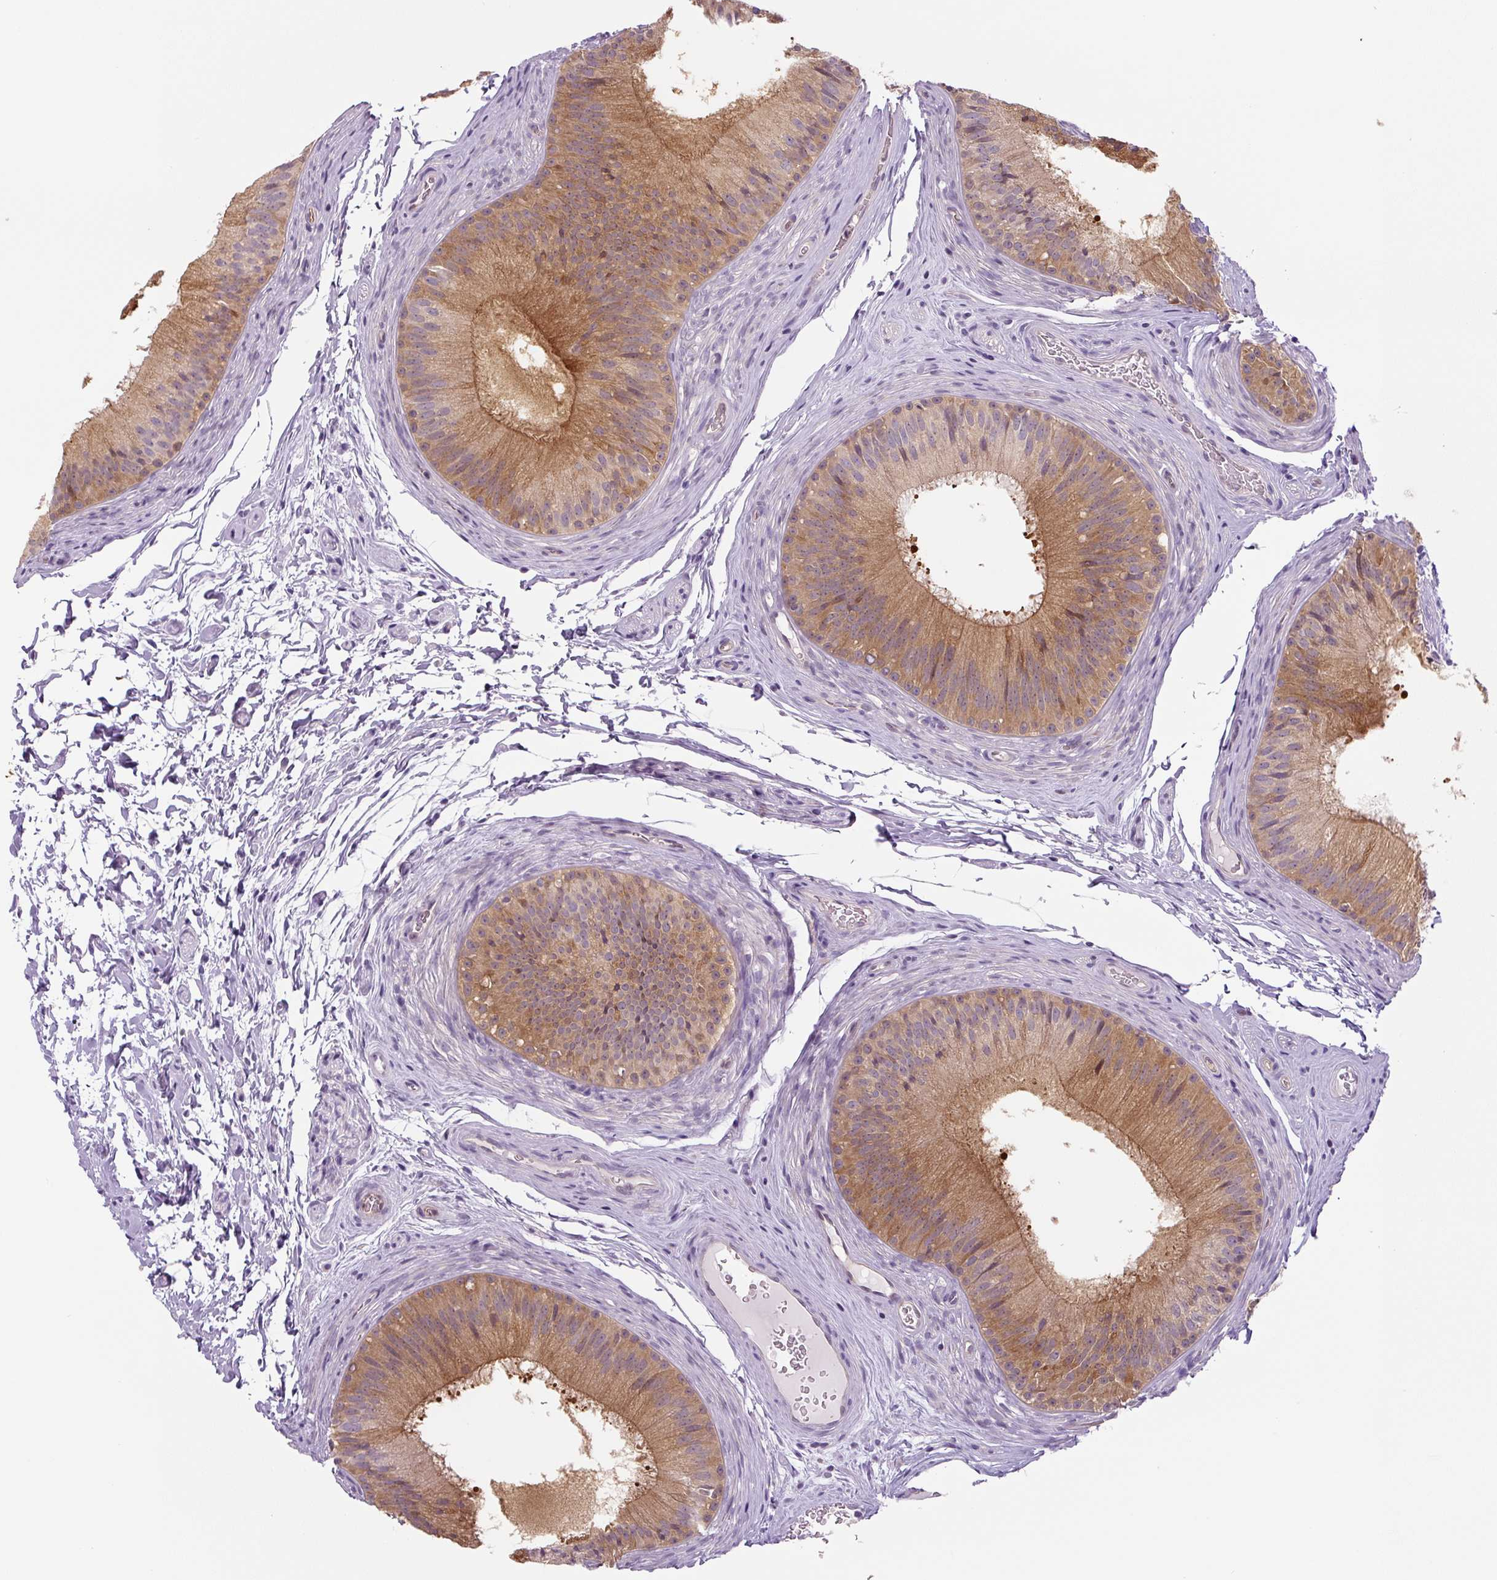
{"staining": {"intensity": "moderate", "quantity": ">75%", "location": "cytoplasmic/membranous"}, "tissue": "epididymis", "cell_type": "Glandular cells", "image_type": "normal", "snomed": [{"axis": "morphology", "description": "Normal tissue, NOS"}, {"axis": "topography", "description": "Epididymis"}], "caption": "IHC image of normal epididymis stained for a protein (brown), which exhibits medium levels of moderate cytoplasmic/membranous expression in about >75% of glandular cells.", "gene": "SPSB2", "patient": {"sex": "male", "age": 24}}